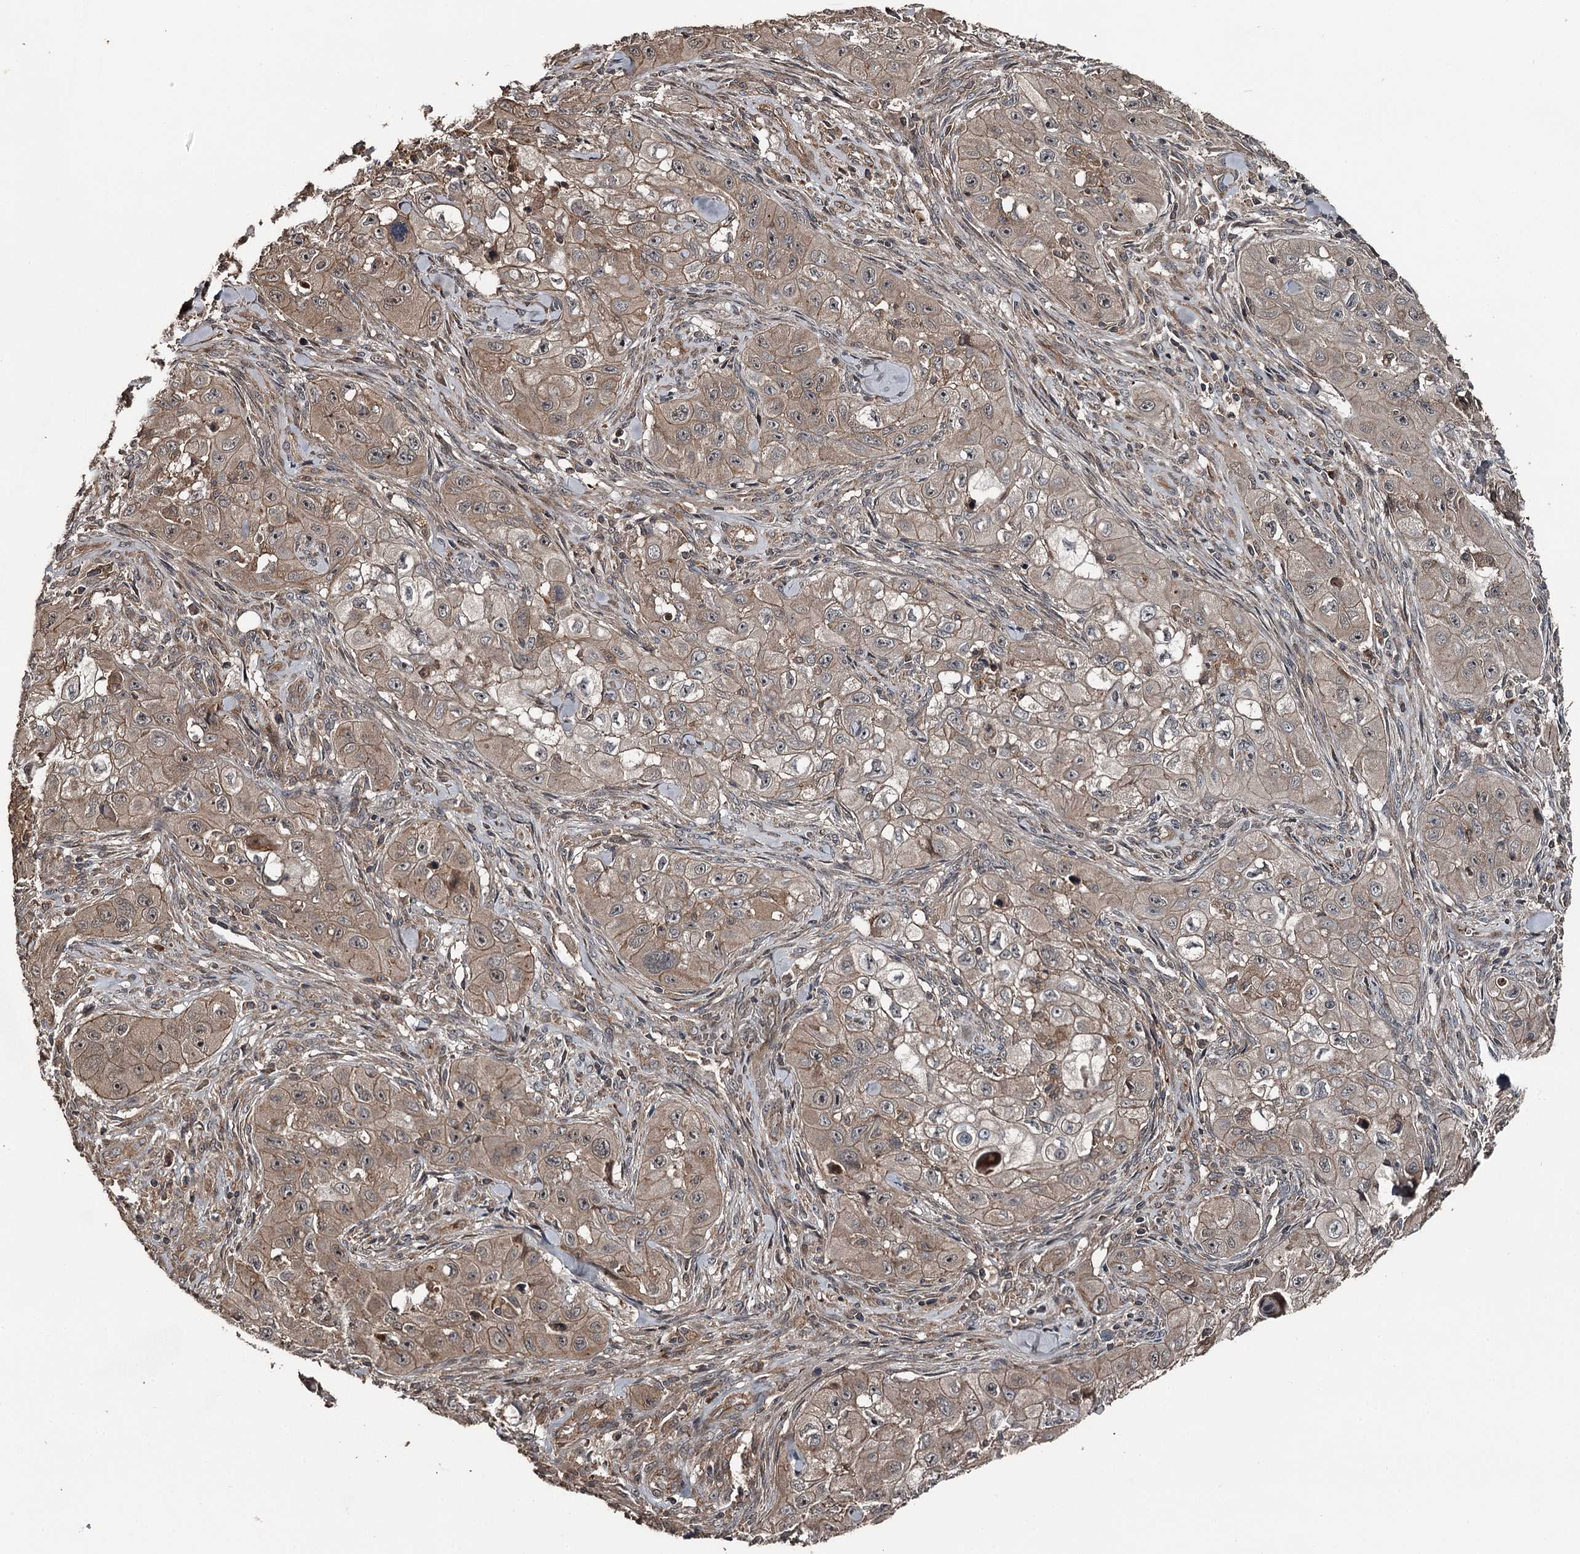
{"staining": {"intensity": "moderate", "quantity": ">75%", "location": "cytoplasmic/membranous,nuclear"}, "tissue": "skin cancer", "cell_type": "Tumor cells", "image_type": "cancer", "snomed": [{"axis": "morphology", "description": "Squamous cell carcinoma, NOS"}, {"axis": "topography", "description": "Skin"}, {"axis": "topography", "description": "Subcutis"}], "caption": "Squamous cell carcinoma (skin) stained with a protein marker displays moderate staining in tumor cells.", "gene": "RAB21", "patient": {"sex": "male", "age": 73}}